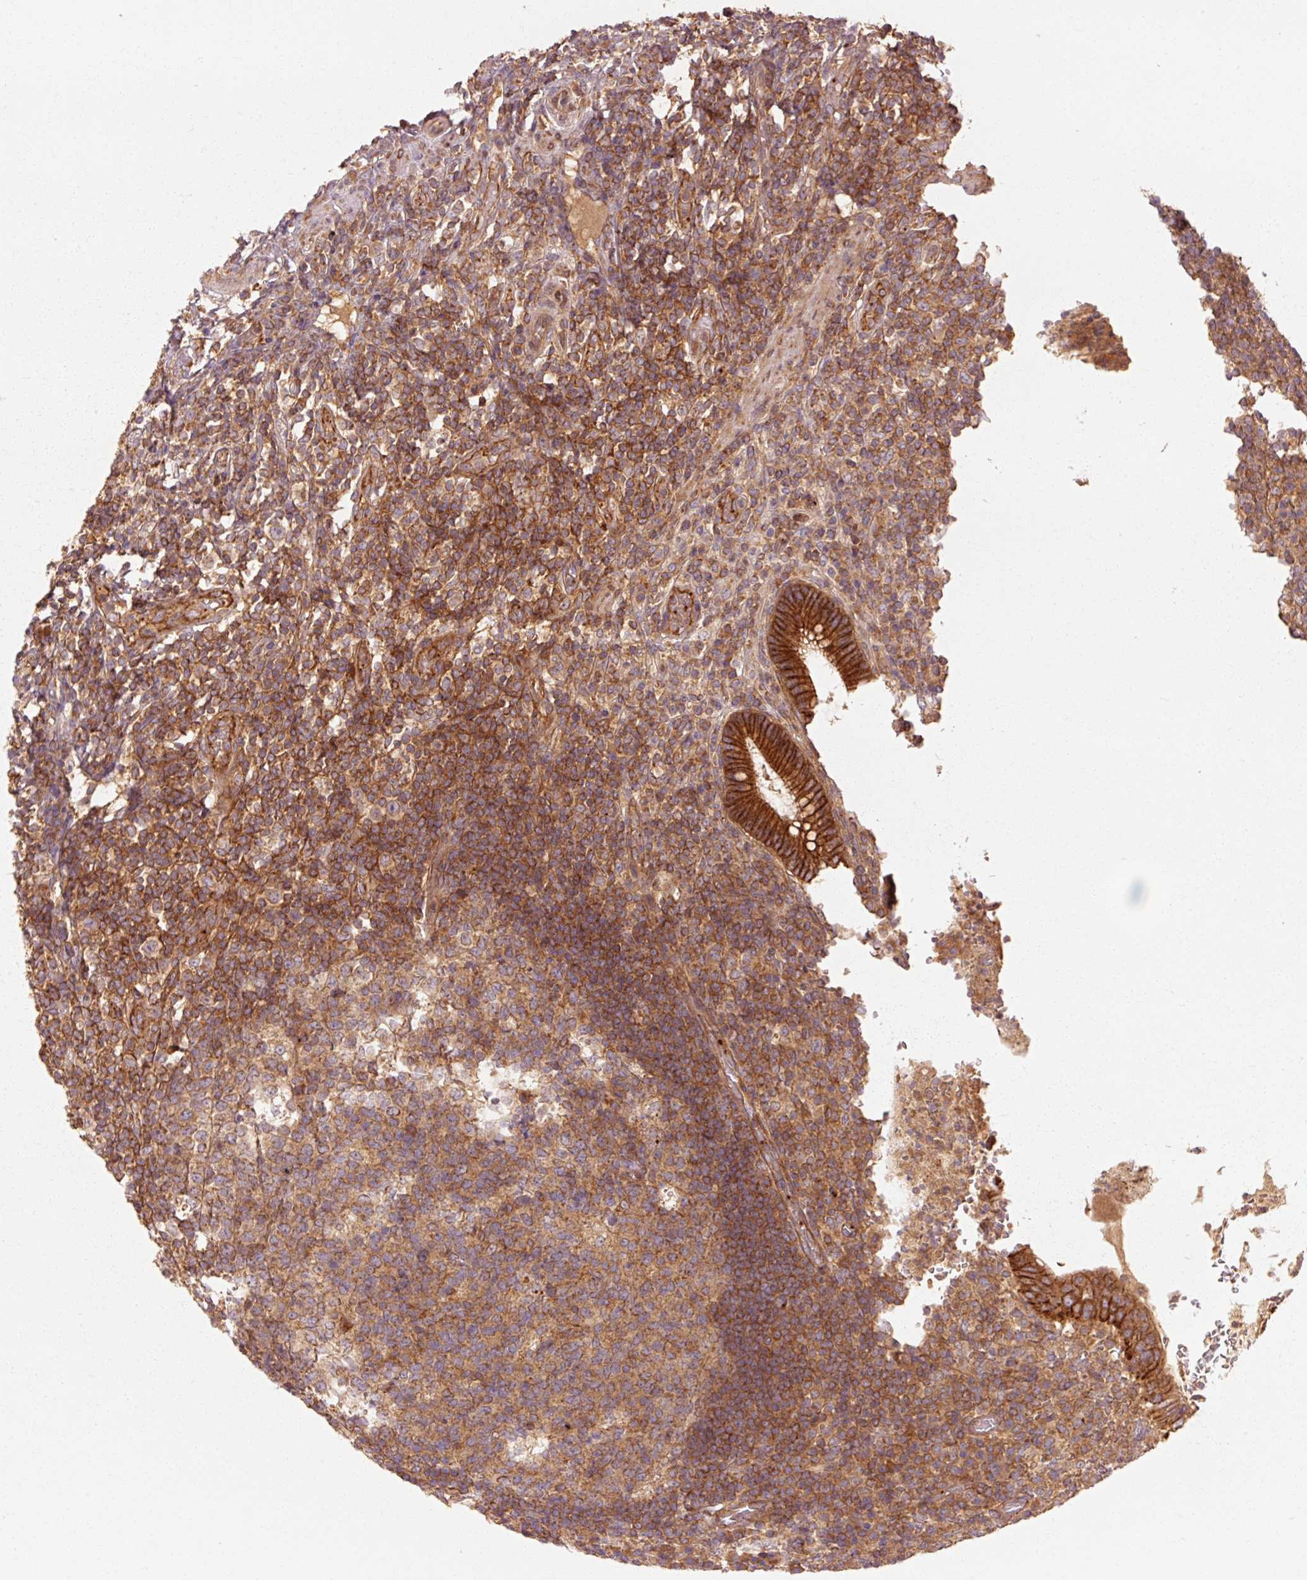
{"staining": {"intensity": "strong", "quantity": ">75%", "location": "cytoplasmic/membranous"}, "tissue": "appendix", "cell_type": "Glandular cells", "image_type": "normal", "snomed": [{"axis": "morphology", "description": "Normal tissue, NOS"}, {"axis": "topography", "description": "Appendix"}], "caption": "Strong cytoplasmic/membranous positivity is identified in about >75% of glandular cells in benign appendix. The protein is stained brown, and the nuclei are stained in blue (DAB IHC with brightfield microscopy, high magnification).", "gene": "CTNNA1", "patient": {"sex": "female", "age": 43}}